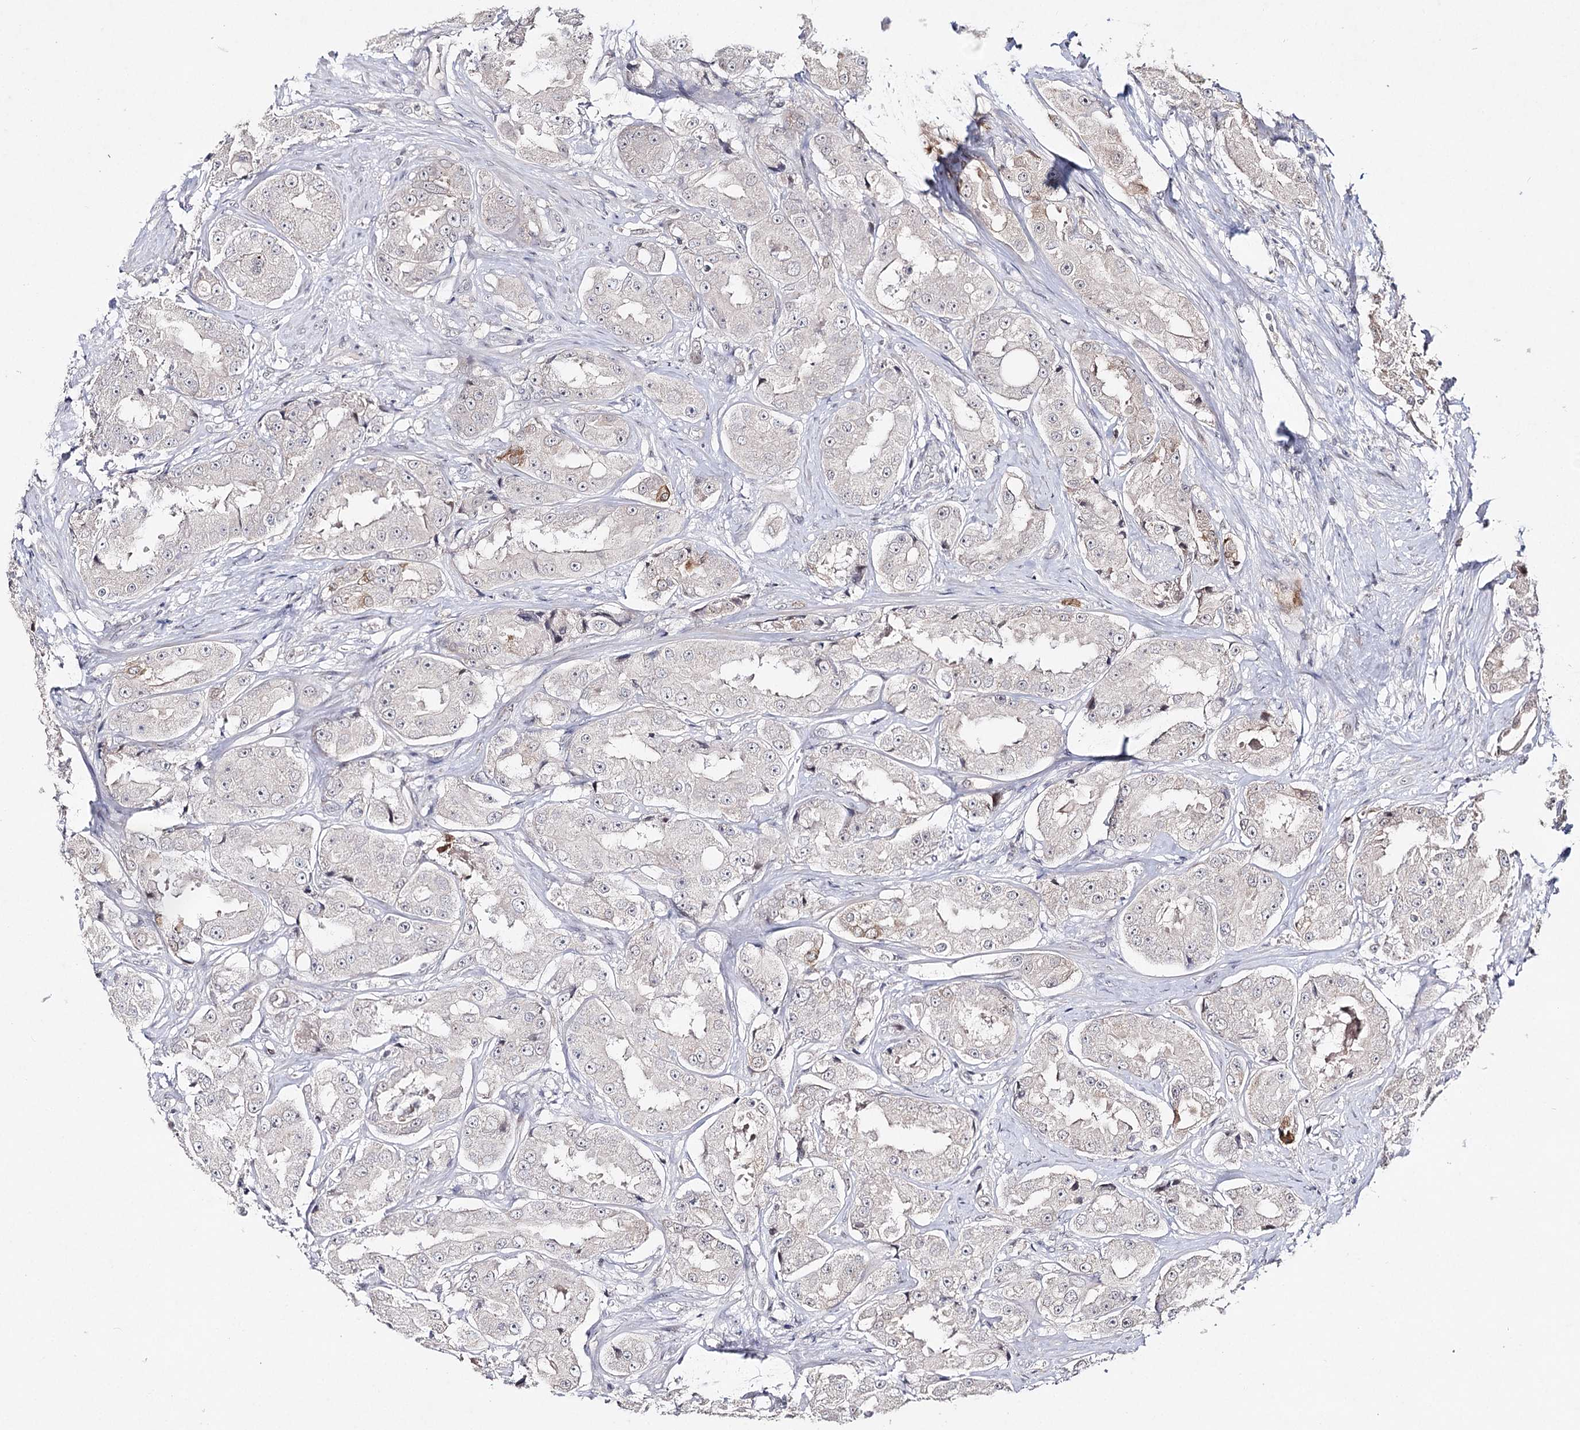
{"staining": {"intensity": "negative", "quantity": "none", "location": "none"}, "tissue": "prostate cancer", "cell_type": "Tumor cells", "image_type": "cancer", "snomed": [{"axis": "morphology", "description": "Adenocarcinoma, High grade"}, {"axis": "topography", "description": "Prostate"}], "caption": "Immunohistochemistry (IHC) histopathology image of neoplastic tissue: prostate cancer stained with DAB (3,3'-diaminobenzidine) reveals no significant protein staining in tumor cells.", "gene": "HSD11B2", "patient": {"sex": "male", "age": 73}}